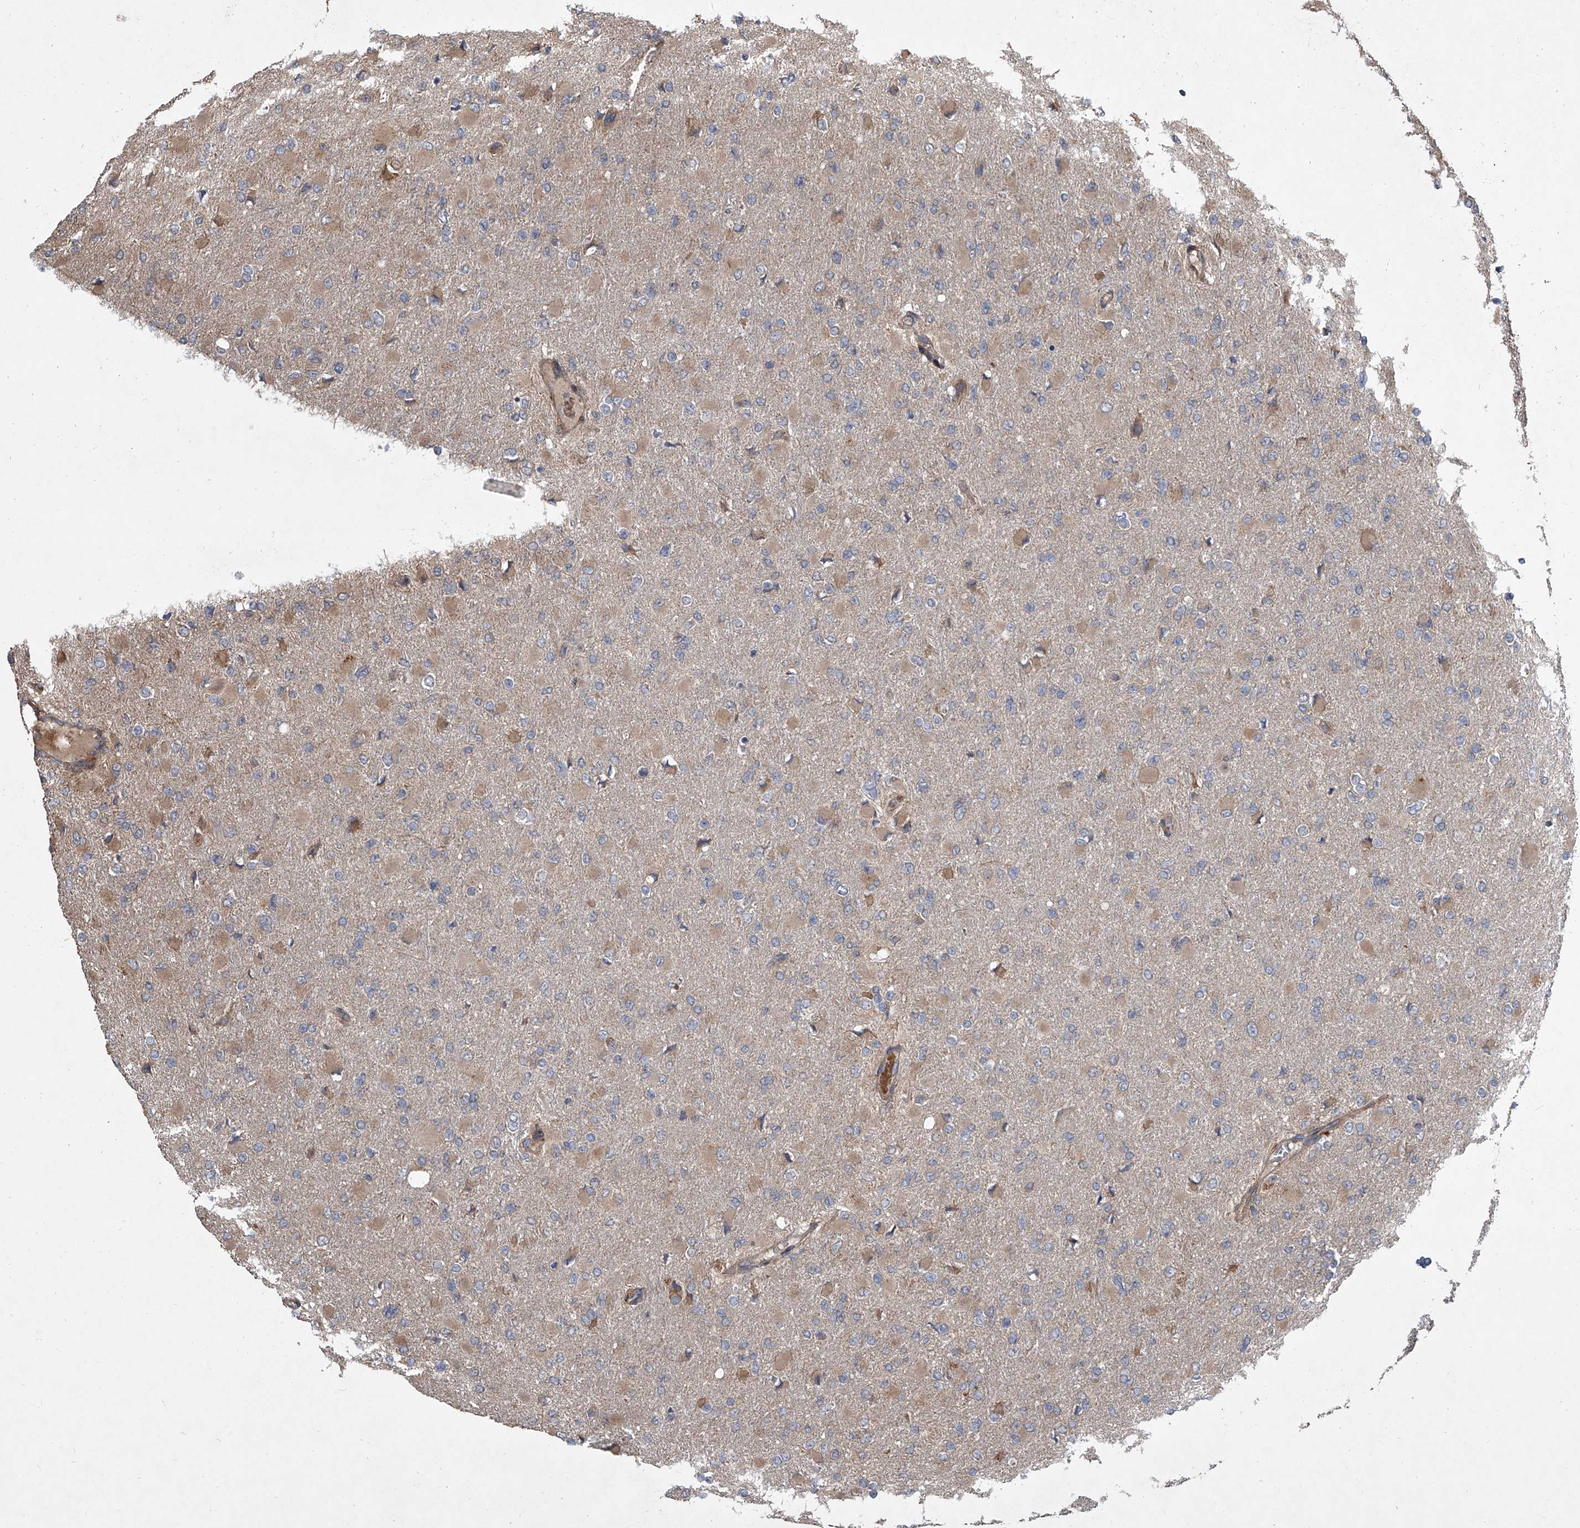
{"staining": {"intensity": "weak", "quantity": "<25%", "location": "cytoplasmic/membranous"}, "tissue": "glioma", "cell_type": "Tumor cells", "image_type": "cancer", "snomed": [{"axis": "morphology", "description": "Glioma, malignant, High grade"}, {"axis": "topography", "description": "Cerebral cortex"}], "caption": "Glioma was stained to show a protein in brown. There is no significant staining in tumor cells. Brightfield microscopy of immunohistochemistry stained with DAB (3,3'-diaminobenzidine) (brown) and hematoxylin (blue), captured at high magnification.", "gene": "EVA1C", "patient": {"sex": "female", "age": 36}}